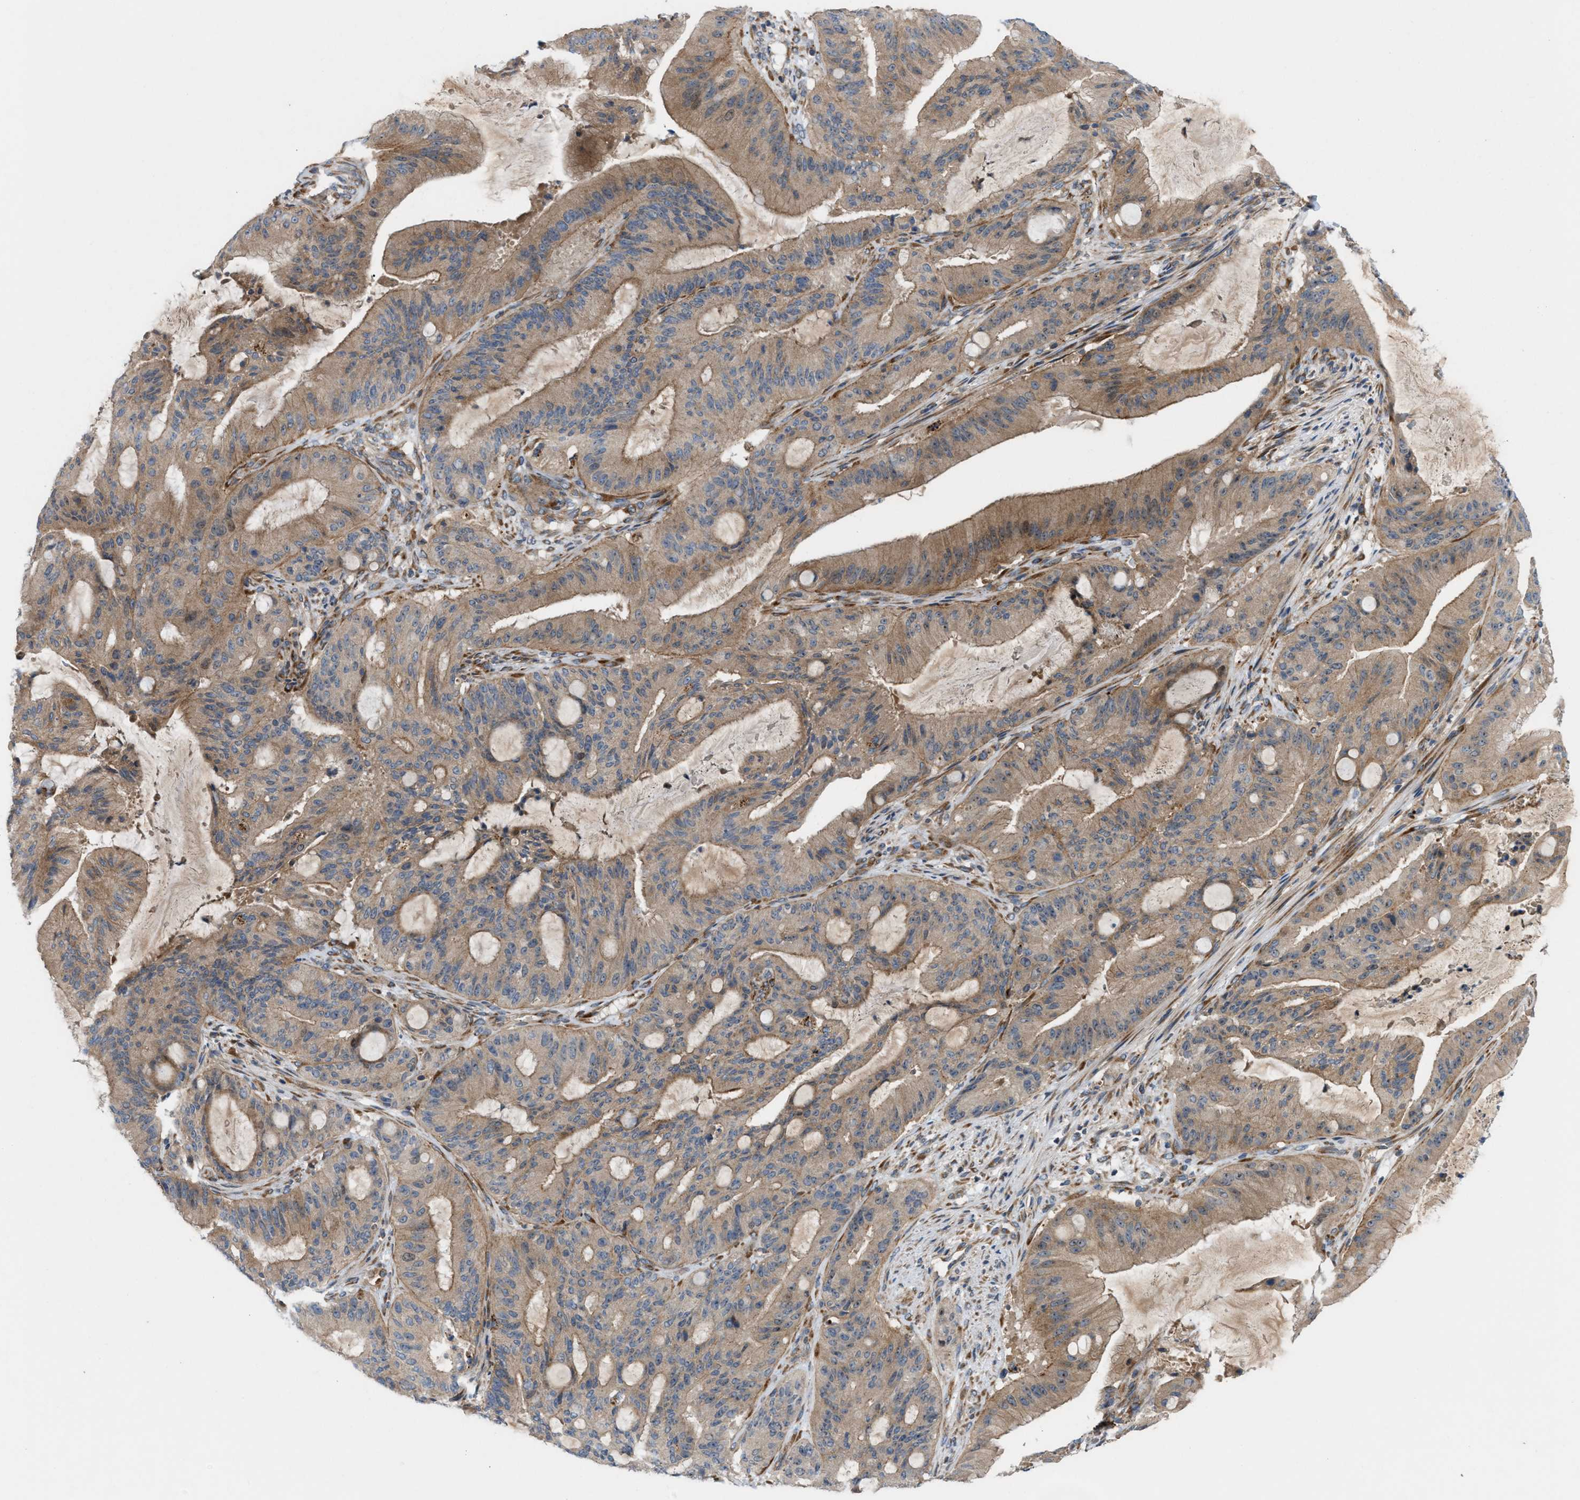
{"staining": {"intensity": "weak", "quantity": ">75%", "location": "cytoplasmic/membranous"}, "tissue": "liver cancer", "cell_type": "Tumor cells", "image_type": "cancer", "snomed": [{"axis": "morphology", "description": "Normal tissue, NOS"}, {"axis": "morphology", "description": "Cholangiocarcinoma"}, {"axis": "topography", "description": "Liver"}, {"axis": "topography", "description": "Peripheral nerve tissue"}], "caption": "This photomicrograph shows immunohistochemistry staining of liver cholangiocarcinoma, with low weak cytoplasmic/membranous staining in approximately >75% of tumor cells.", "gene": "CYB5D1", "patient": {"sex": "female", "age": 73}}